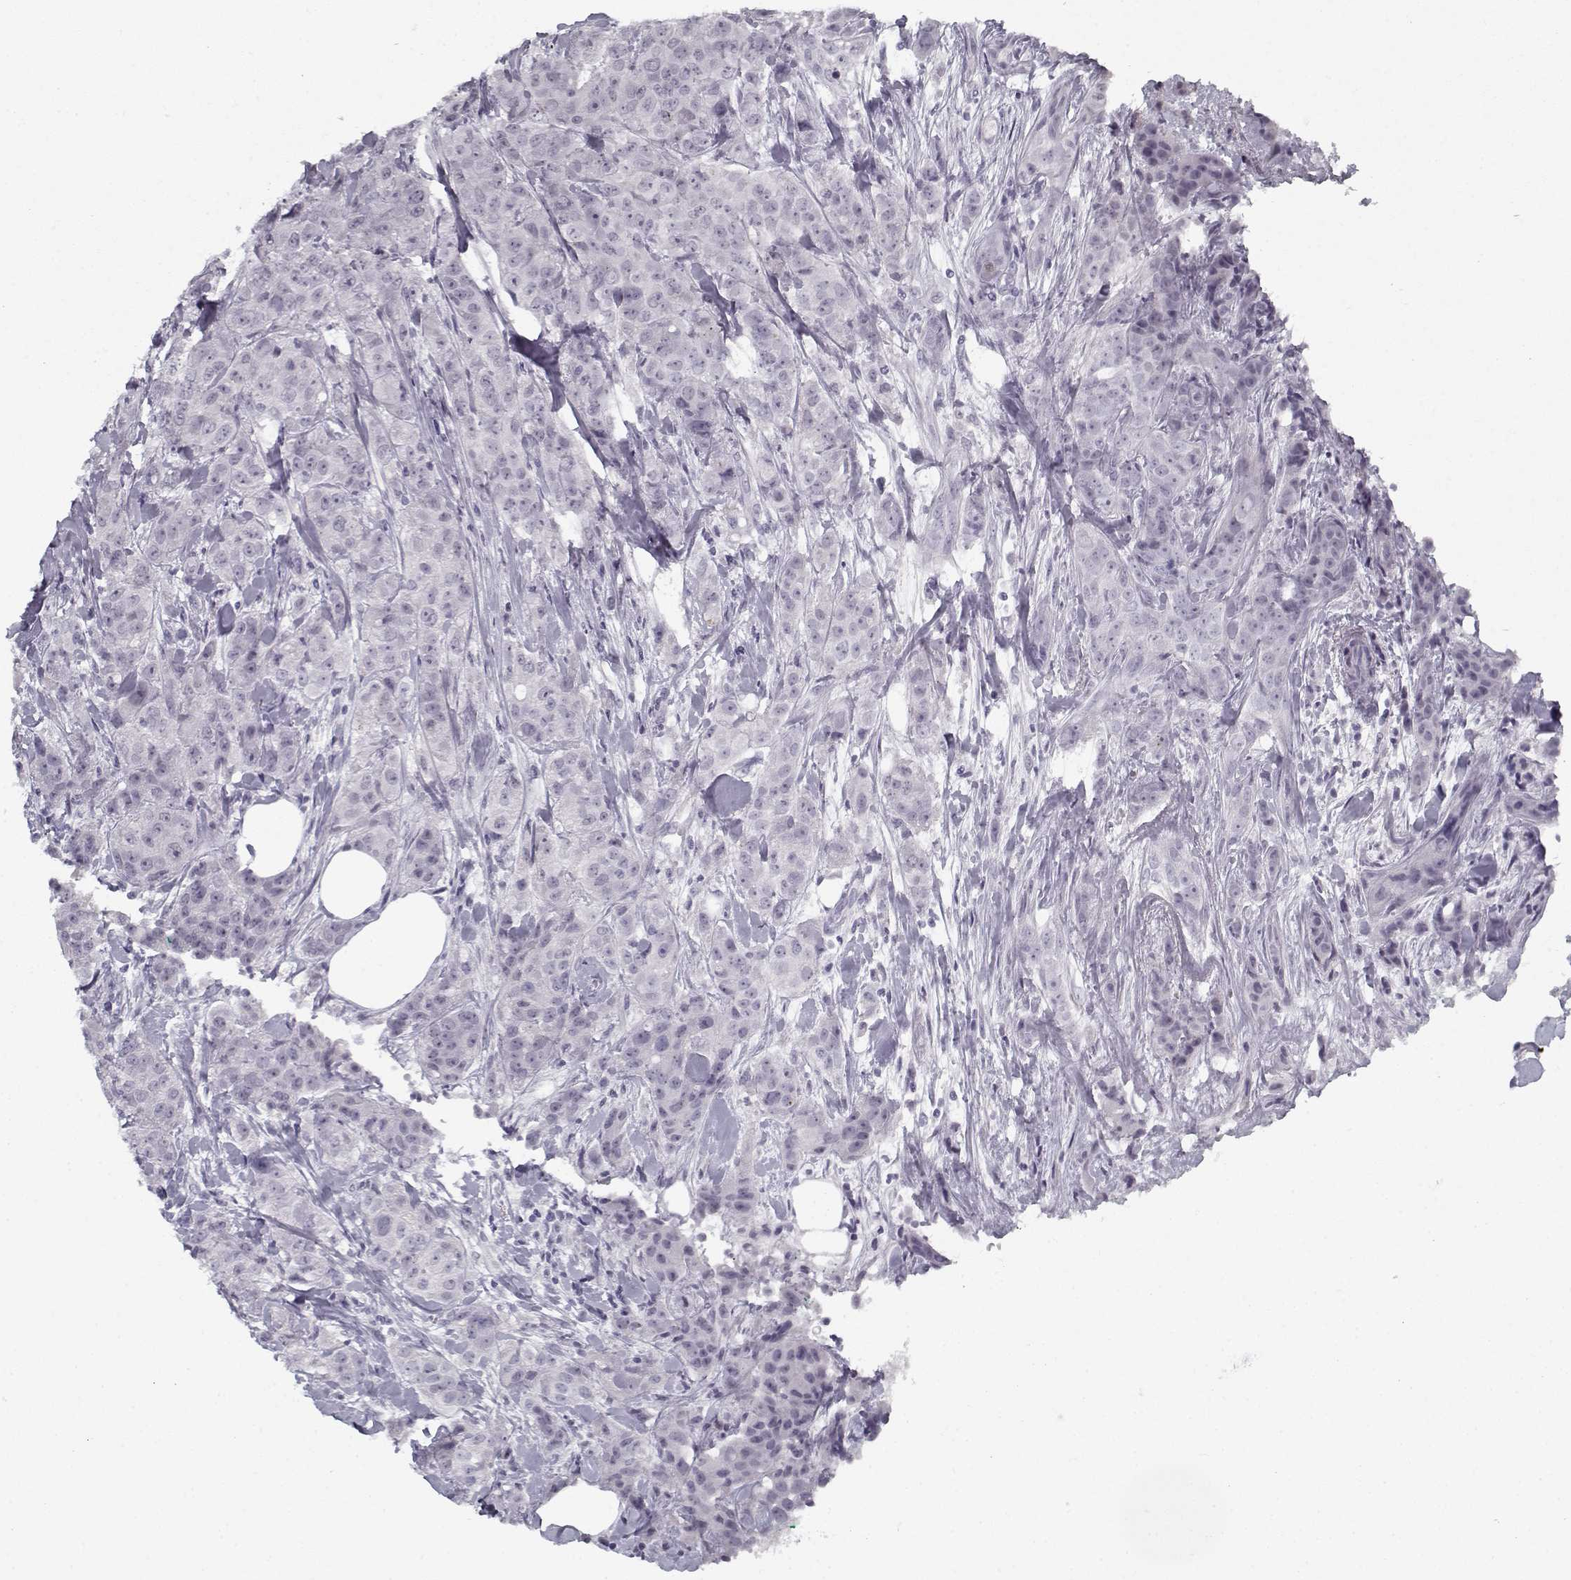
{"staining": {"intensity": "negative", "quantity": "none", "location": "none"}, "tissue": "breast cancer", "cell_type": "Tumor cells", "image_type": "cancer", "snomed": [{"axis": "morphology", "description": "Duct carcinoma"}, {"axis": "topography", "description": "Breast"}], "caption": "This is a micrograph of immunohistochemistry staining of breast cancer, which shows no expression in tumor cells.", "gene": "SPACA9", "patient": {"sex": "female", "age": 43}}